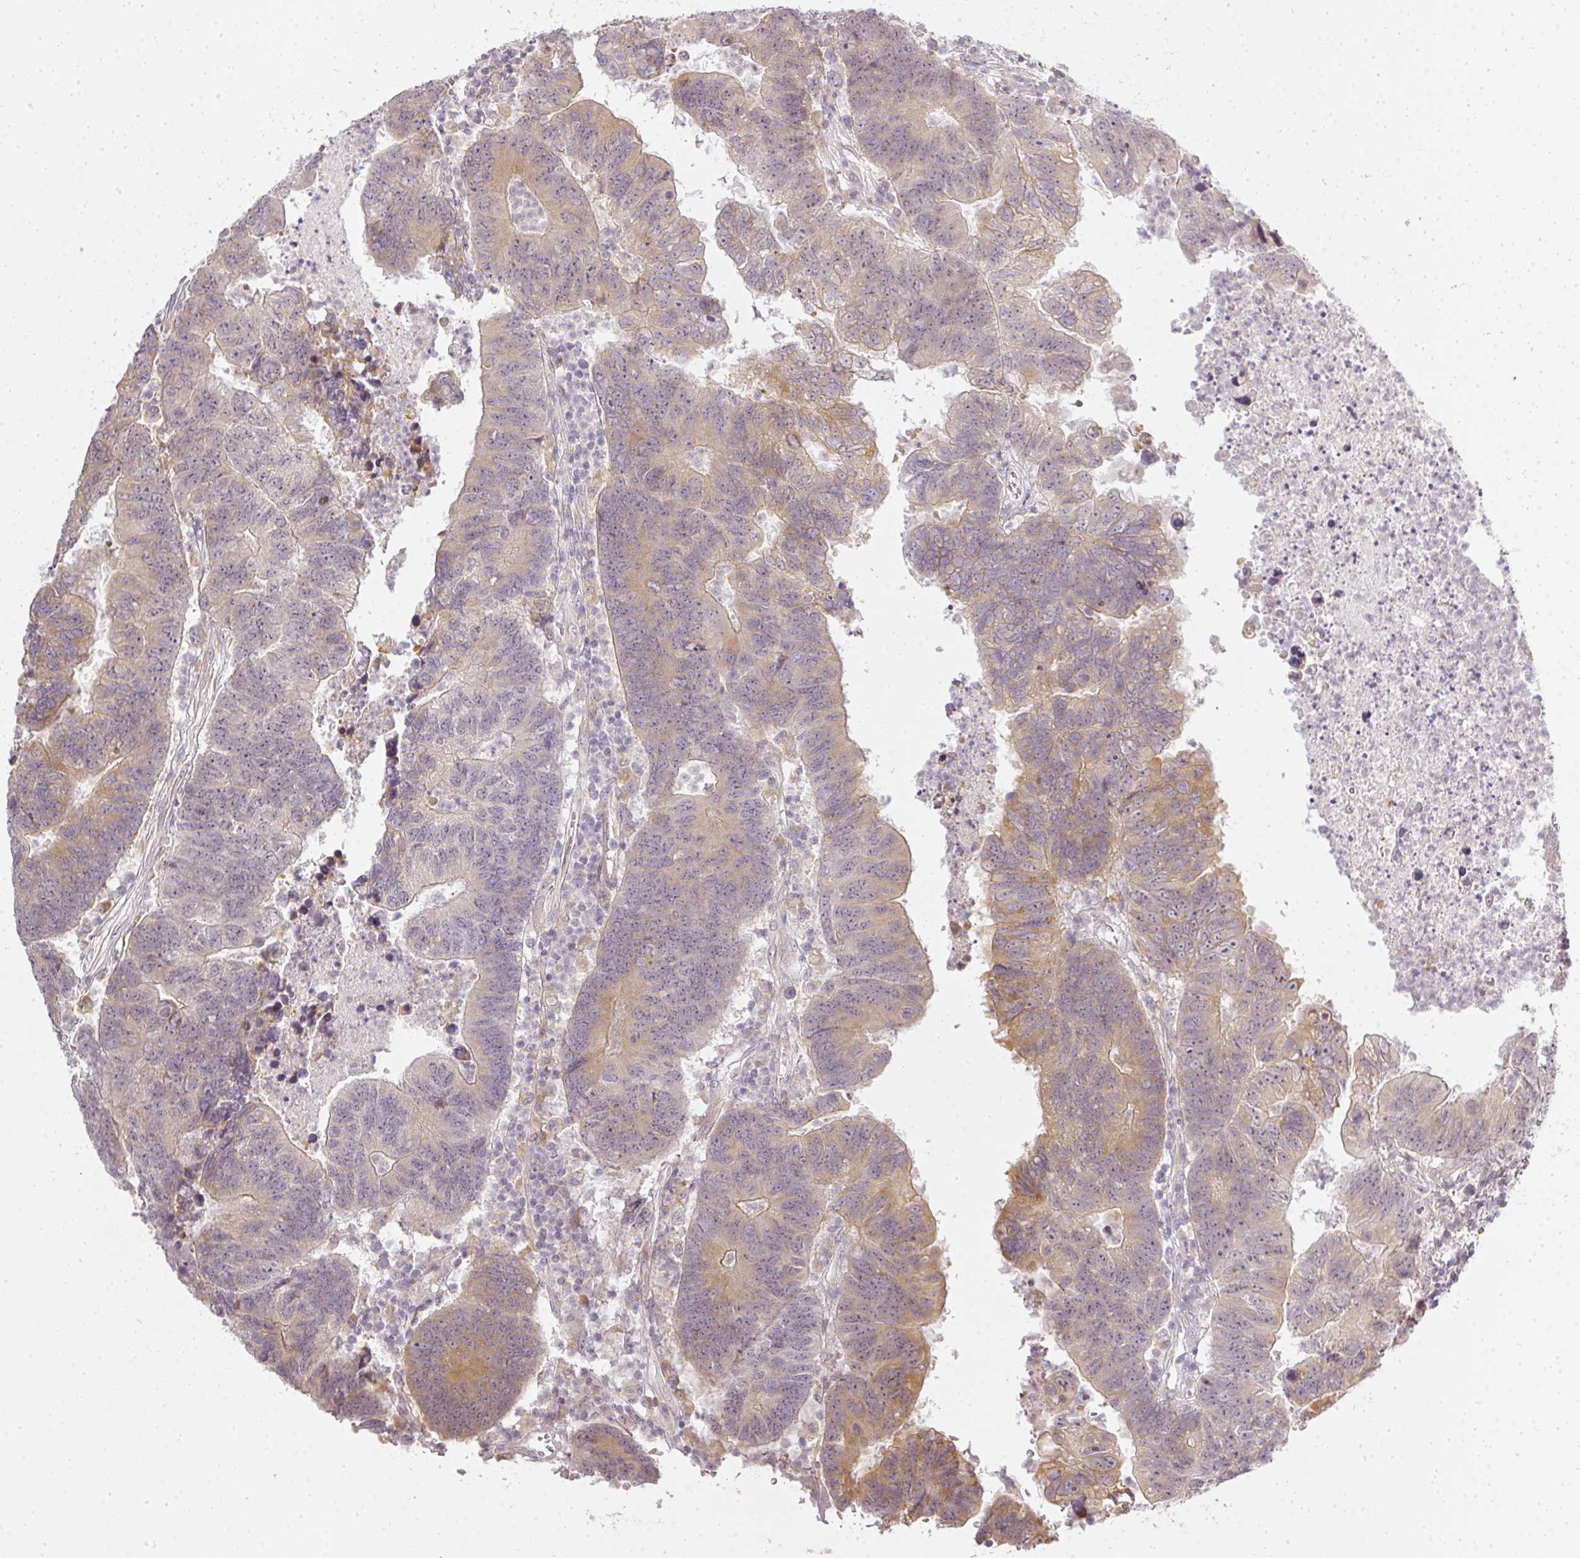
{"staining": {"intensity": "moderate", "quantity": "<25%", "location": "cytoplasmic/membranous"}, "tissue": "colorectal cancer", "cell_type": "Tumor cells", "image_type": "cancer", "snomed": [{"axis": "morphology", "description": "Adenocarcinoma, NOS"}, {"axis": "topography", "description": "Colon"}], "caption": "Protein expression analysis of human colorectal cancer (adenocarcinoma) reveals moderate cytoplasmic/membranous positivity in approximately <25% of tumor cells.", "gene": "MED19", "patient": {"sex": "female", "age": 48}}